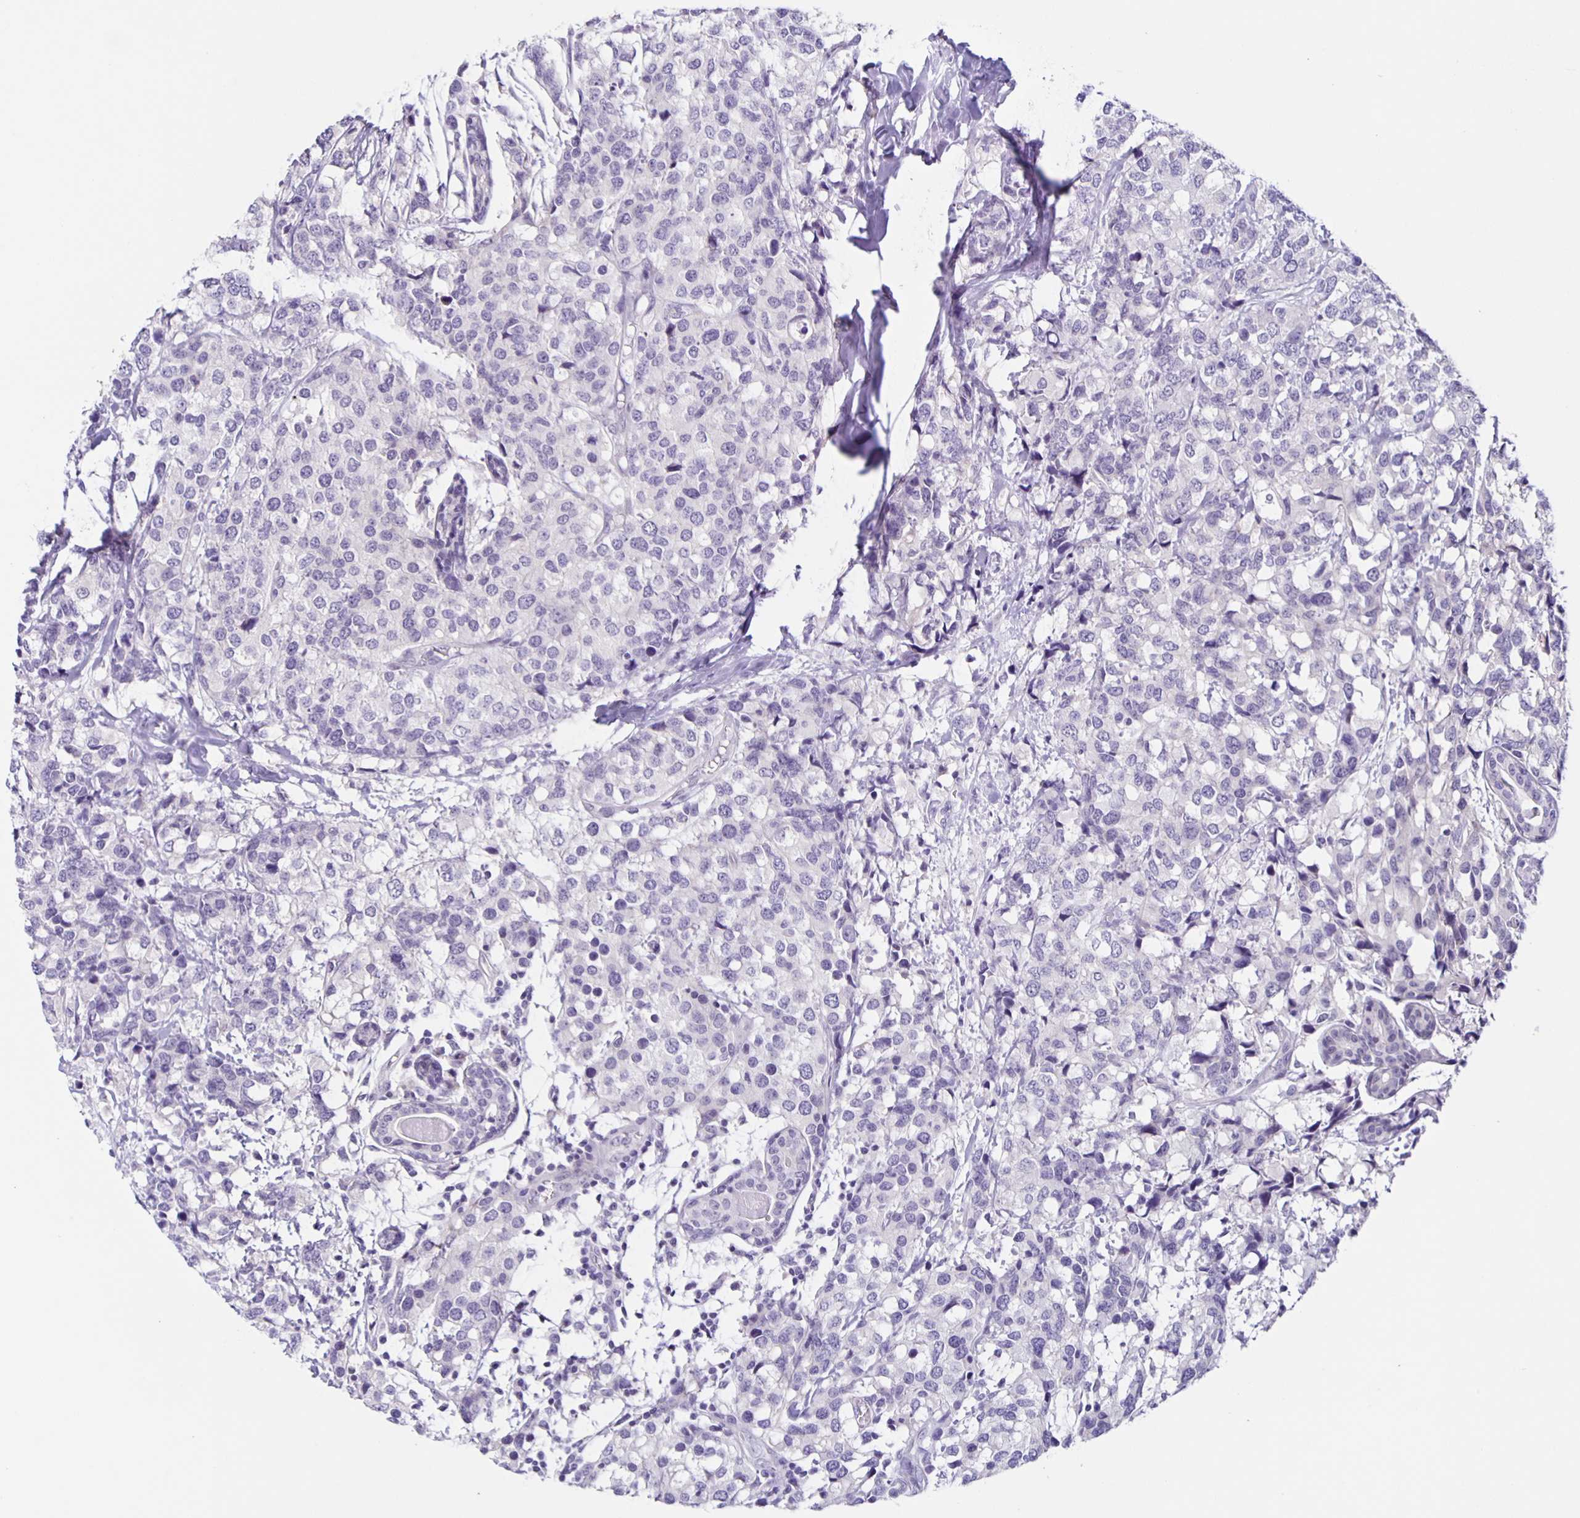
{"staining": {"intensity": "negative", "quantity": "none", "location": "none"}, "tissue": "breast cancer", "cell_type": "Tumor cells", "image_type": "cancer", "snomed": [{"axis": "morphology", "description": "Lobular carcinoma"}, {"axis": "topography", "description": "Breast"}], "caption": "Immunohistochemistry (IHC) image of lobular carcinoma (breast) stained for a protein (brown), which shows no expression in tumor cells. (DAB immunohistochemistry visualized using brightfield microscopy, high magnification).", "gene": "SLC12A3", "patient": {"sex": "female", "age": 59}}